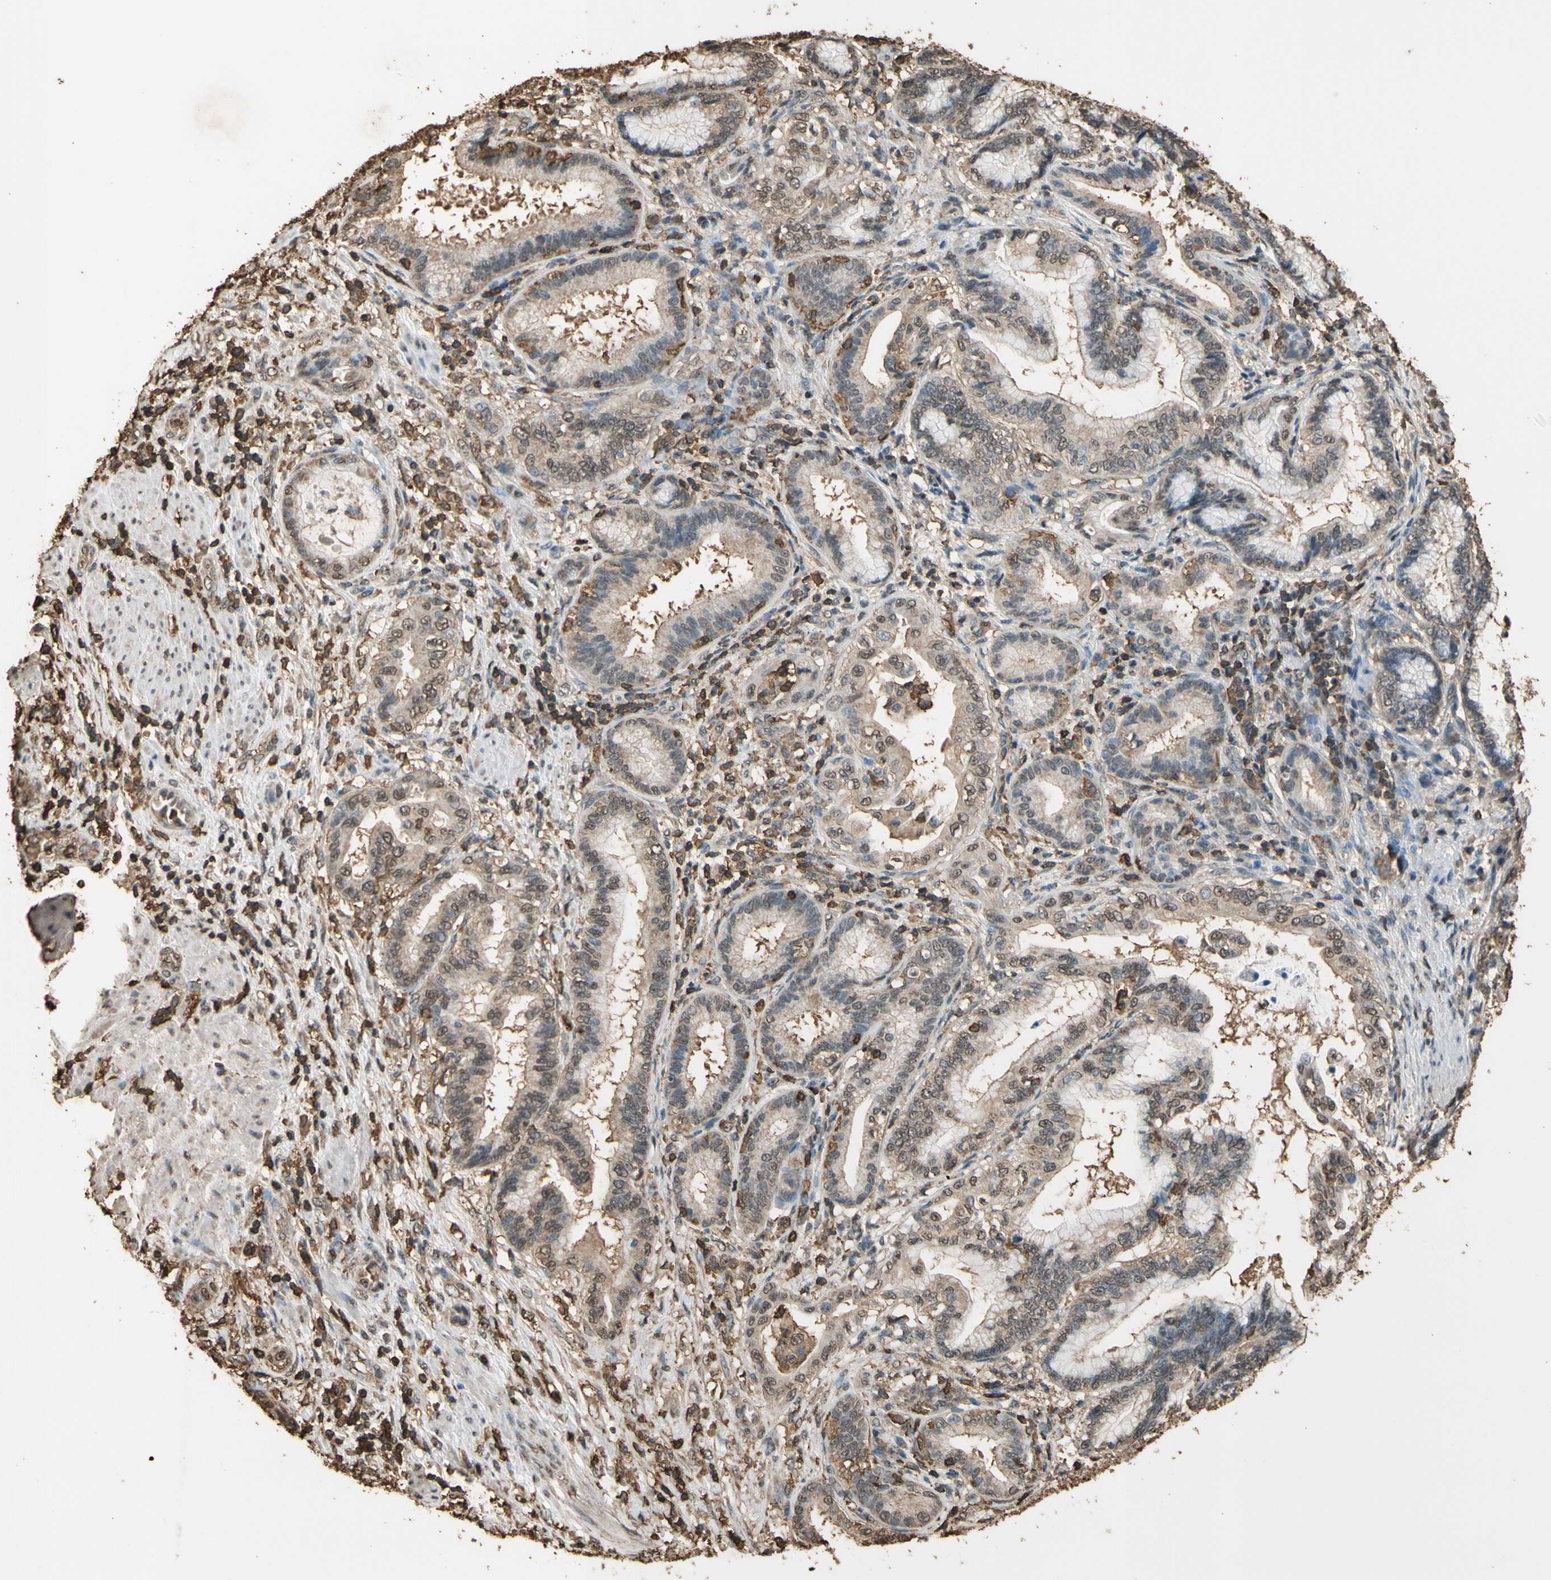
{"staining": {"intensity": "moderate", "quantity": ">75%", "location": "cytoplasmic/membranous,nuclear"}, "tissue": "pancreatic cancer", "cell_type": "Tumor cells", "image_type": "cancer", "snomed": [{"axis": "morphology", "description": "Adenocarcinoma, NOS"}, {"axis": "topography", "description": "Pancreas"}], "caption": "Immunohistochemical staining of adenocarcinoma (pancreatic) reveals medium levels of moderate cytoplasmic/membranous and nuclear protein staining in about >75% of tumor cells.", "gene": "TNFSF13B", "patient": {"sex": "female", "age": 64}}